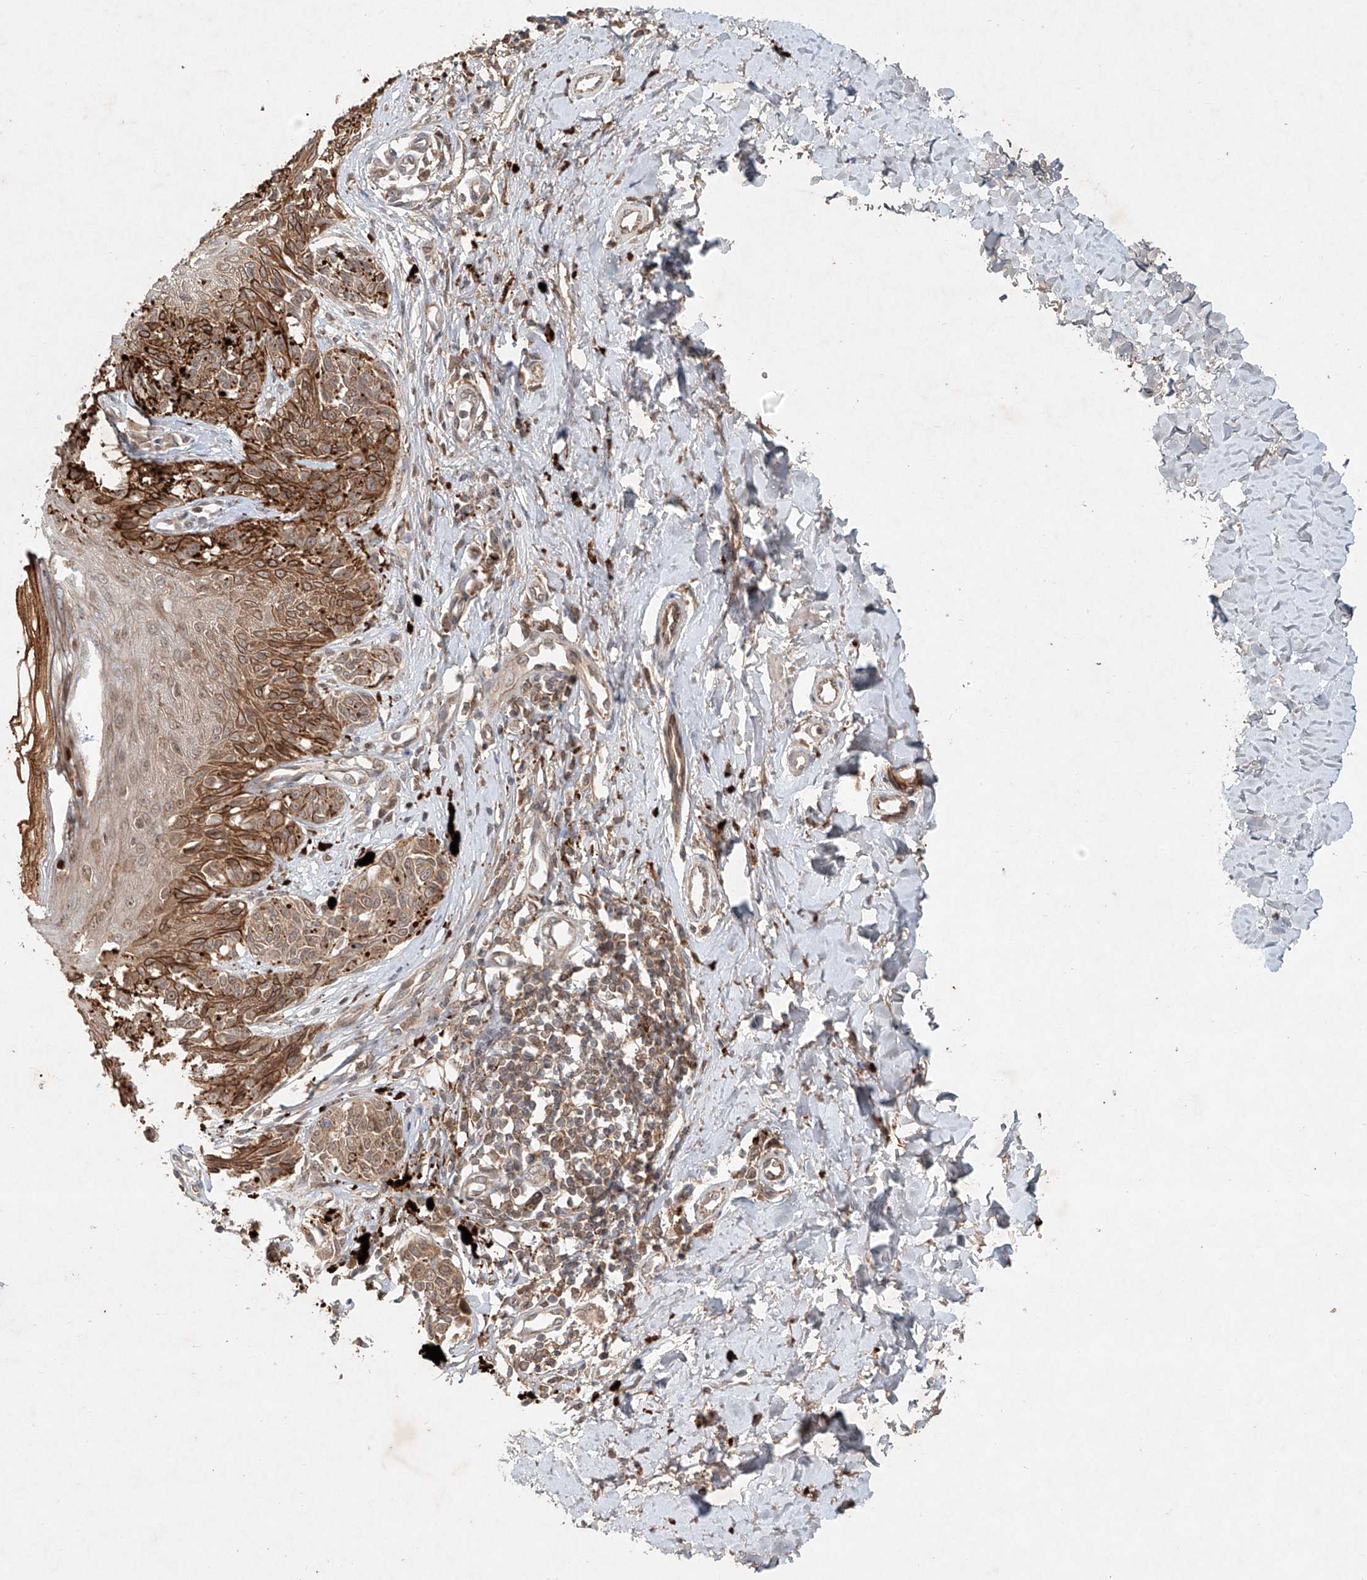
{"staining": {"intensity": "moderate", "quantity": ">75%", "location": "cytoplasmic/membranous"}, "tissue": "melanoma", "cell_type": "Tumor cells", "image_type": "cancer", "snomed": [{"axis": "morphology", "description": "Malignant melanoma, NOS"}, {"axis": "topography", "description": "Skin"}], "caption": "Protein expression analysis of human malignant melanoma reveals moderate cytoplasmic/membranous positivity in approximately >75% of tumor cells.", "gene": "IER5", "patient": {"sex": "male", "age": 53}}